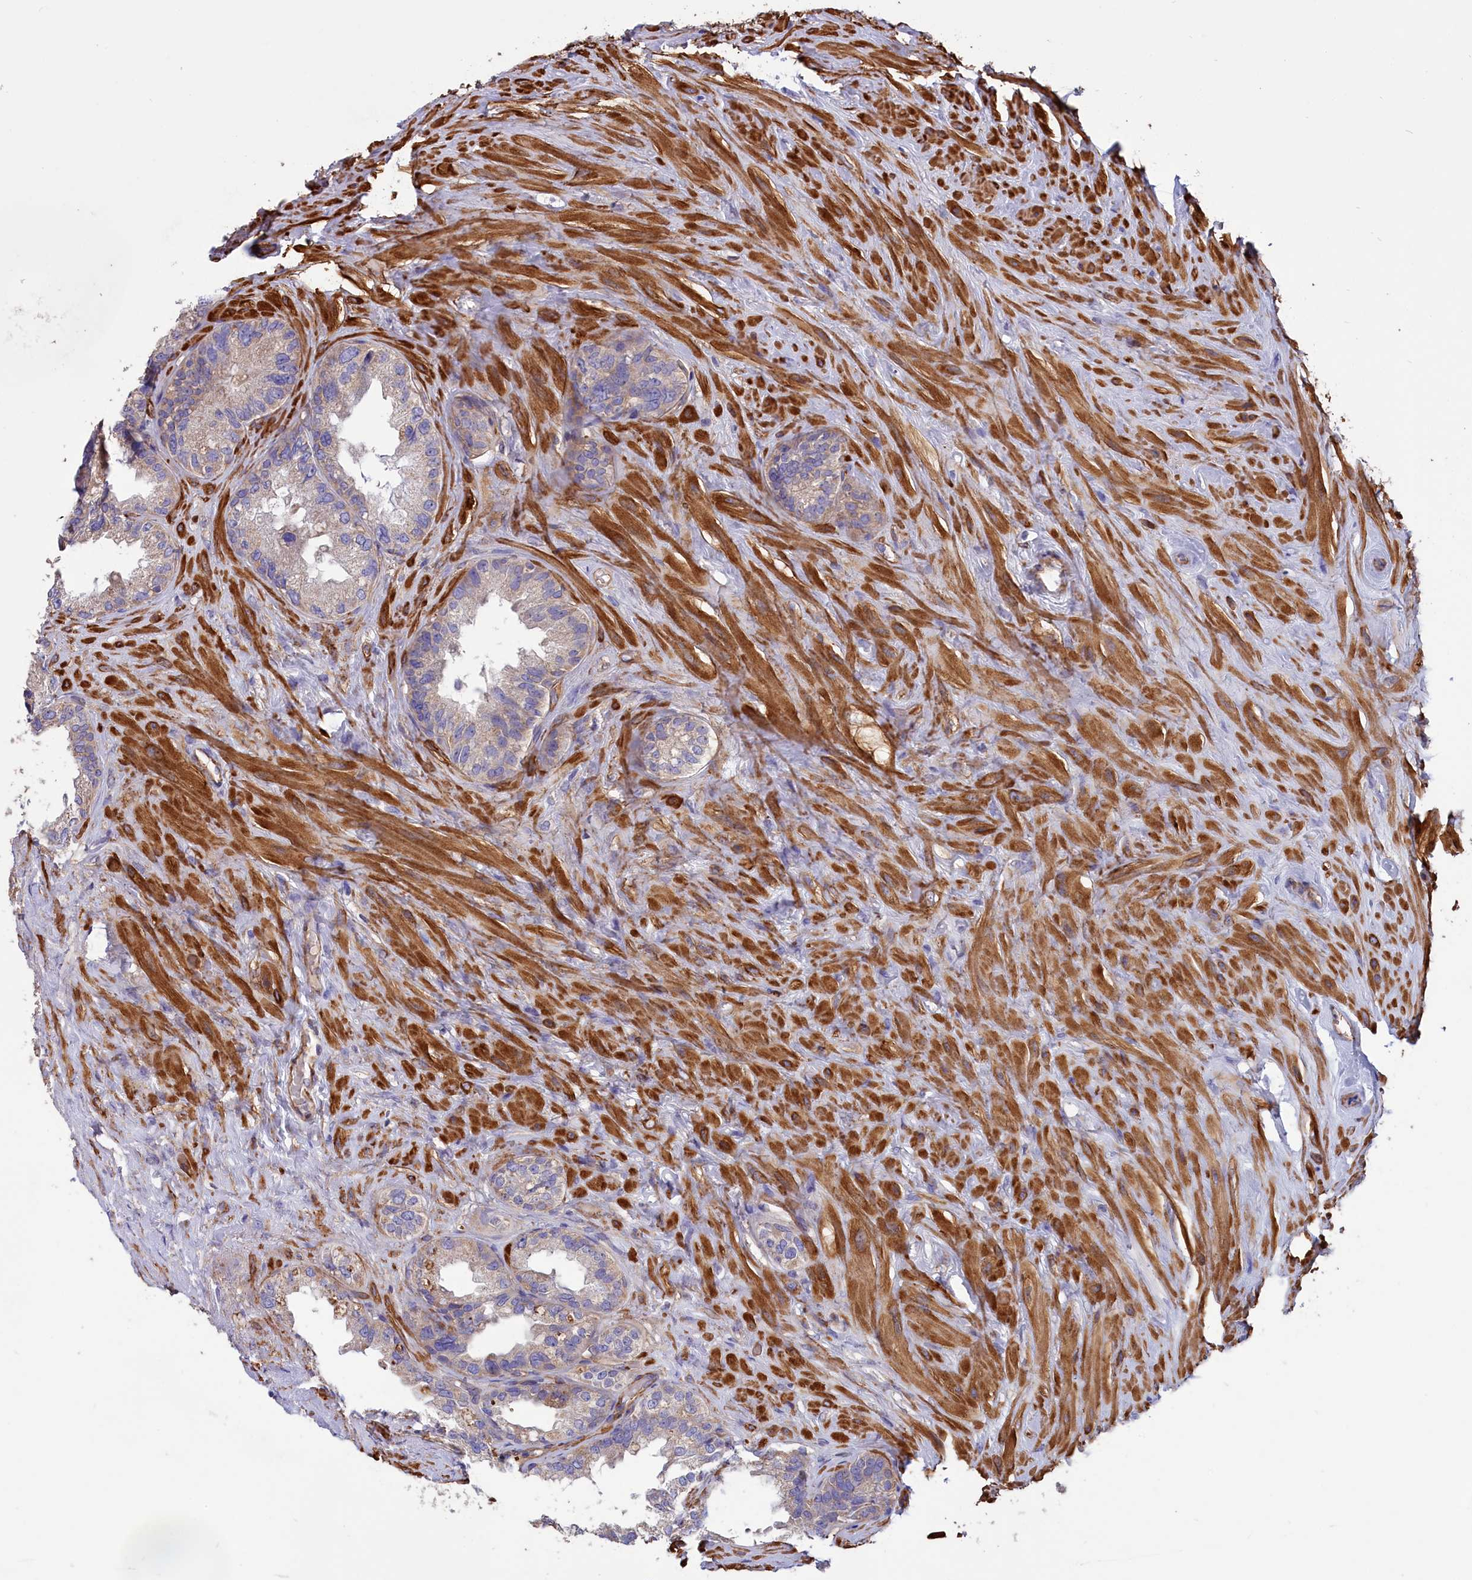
{"staining": {"intensity": "negative", "quantity": "none", "location": "none"}, "tissue": "seminal vesicle", "cell_type": "Glandular cells", "image_type": "normal", "snomed": [{"axis": "morphology", "description": "Normal tissue, NOS"}, {"axis": "topography", "description": "Seminal veicle"}], "caption": "Immunohistochemical staining of benign human seminal vesicle displays no significant positivity in glandular cells.", "gene": "AMDHD2", "patient": {"sex": "male", "age": 80}}